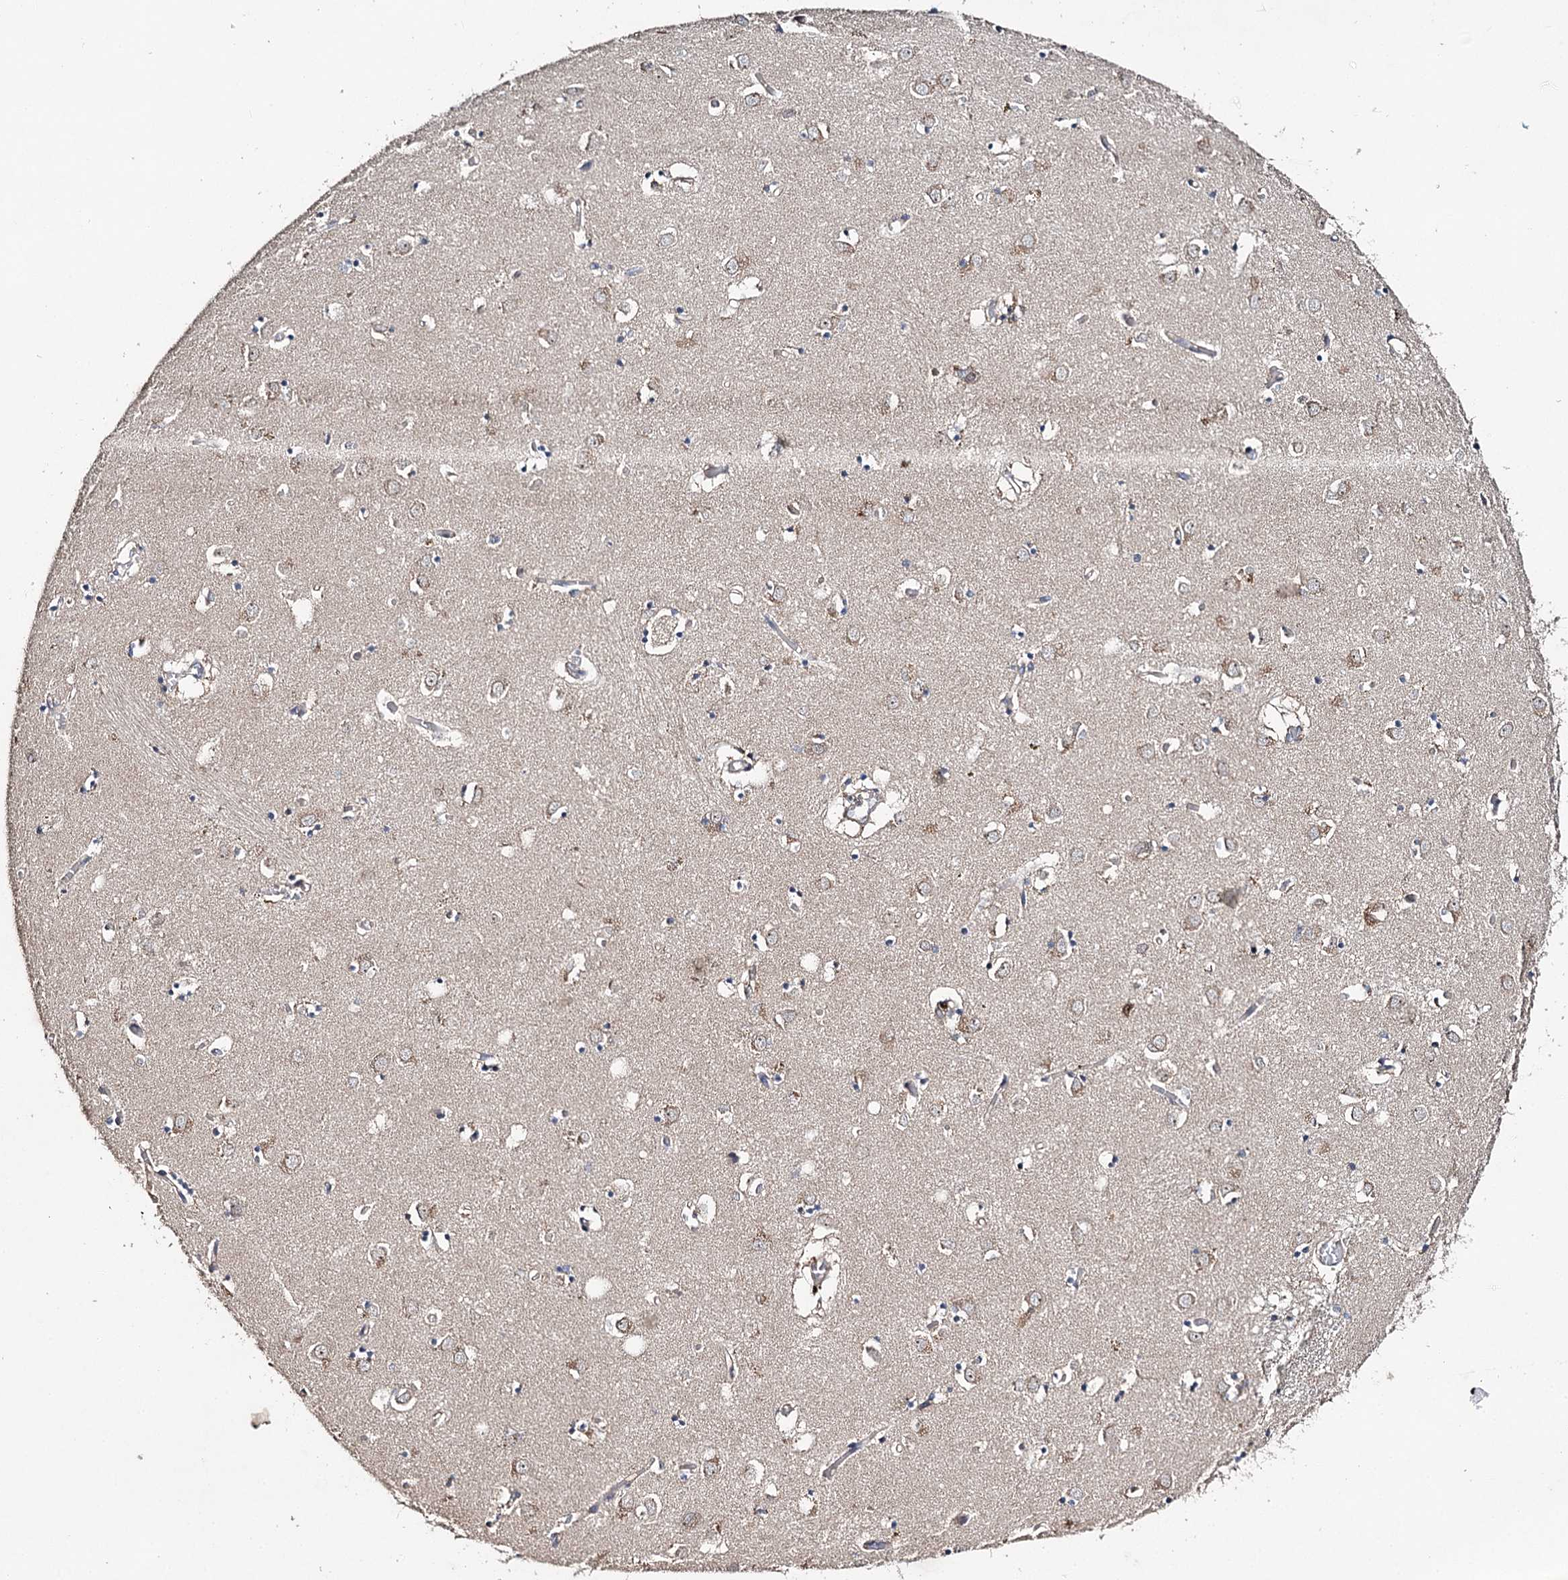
{"staining": {"intensity": "negative", "quantity": "none", "location": "none"}, "tissue": "caudate", "cell_type": "Glial cells", "image_type": "normal", "snomed": [{"axis": "morphology", "description": "Normal tissue, NOS"}, {"axis": "topography", "description": "Lateral ventricle wall"}], "caption": "Immunohistochemistry (IHC) micrograph of unremarkable caudate: human caudate stained with DAB reveals no significant protein expression in glial cells. (Immunohistochemistry (IHC), brightfield microscopy, high magnification).", "gene": "NOPCHAP1", "patient": {"sex": "male", "age": 70}}